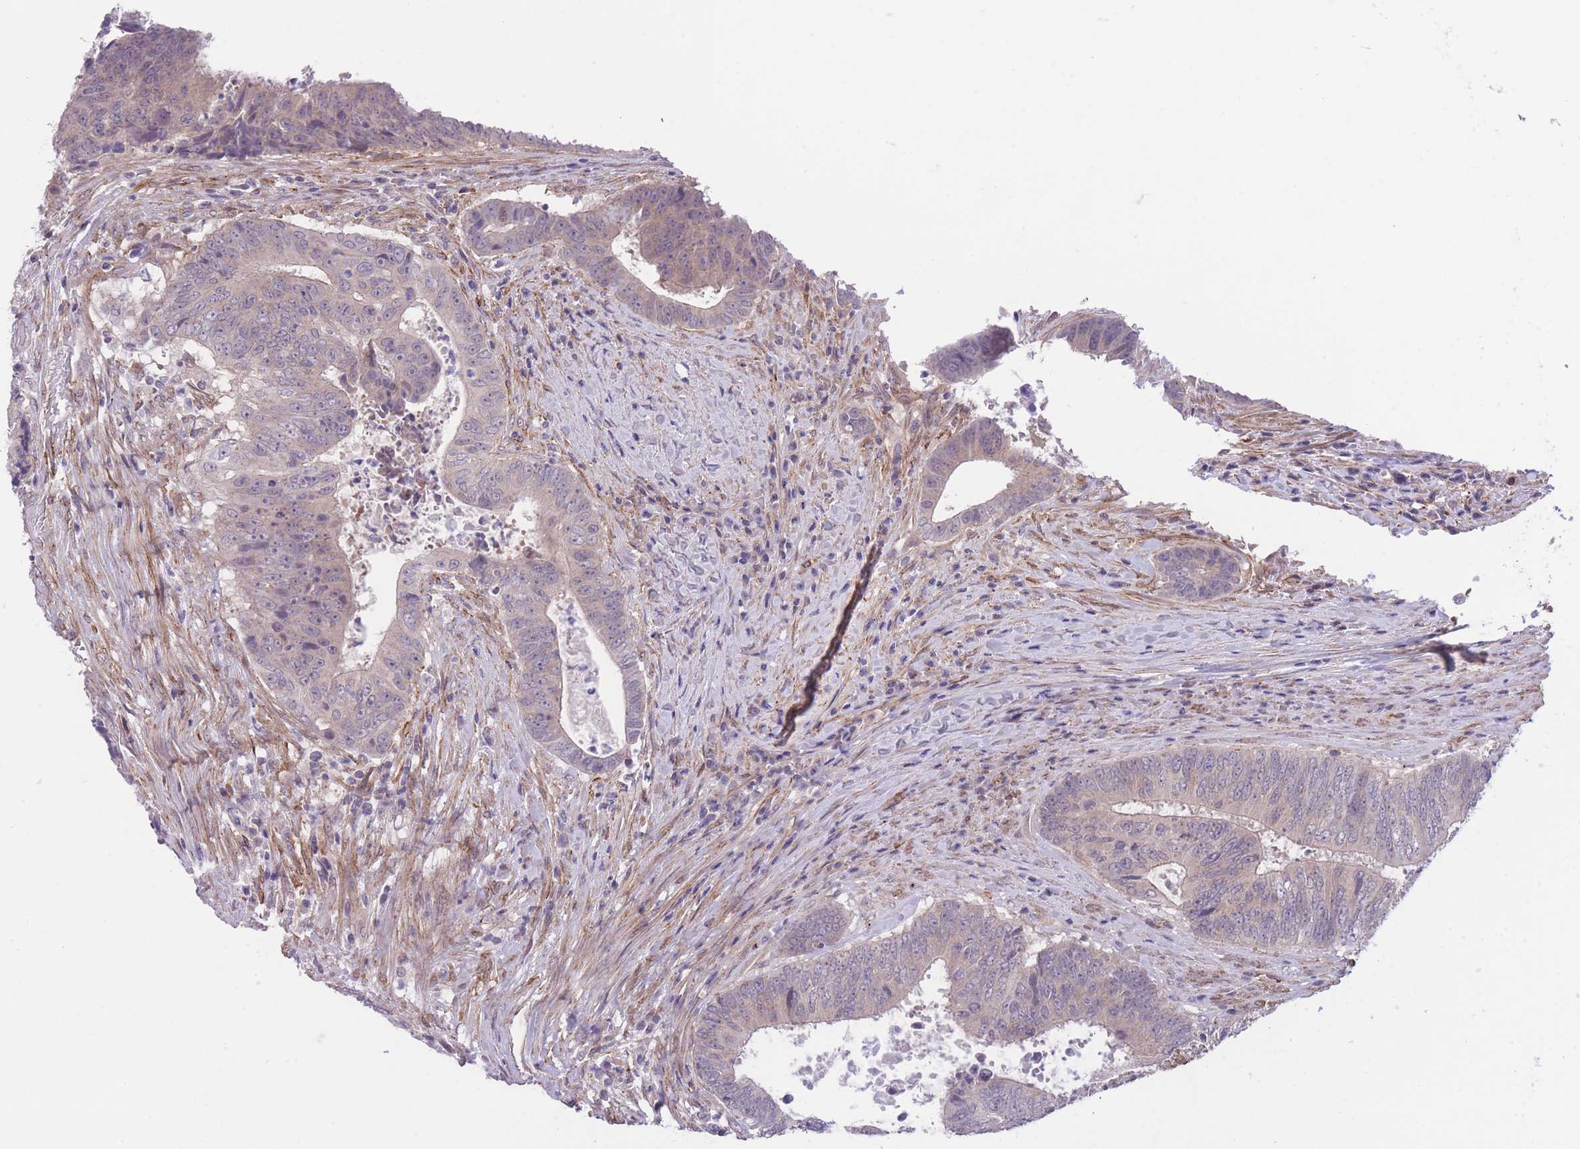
{"staining": {"intensity": "weak", "quantity": "<25%", "location": "cytoplasmic/membranous"}, "tissue": "colorectal cancer", "cell_type": "Tumor cells", "image_type": "cancer", "snomed": [{"axis": "morphology", "description": "Adenocarcinoma, NOS"}, {"axis": "topography", "description": "Rectum"}], "caption": "DAB (3,3'-diaminobenzidine) immunohistochemical staining of colorectal adenocarcinoma exhibits no significant staining in tumor cells.", "gene": "QTRT1", "patient": {"sex": "male", "age": 72}}